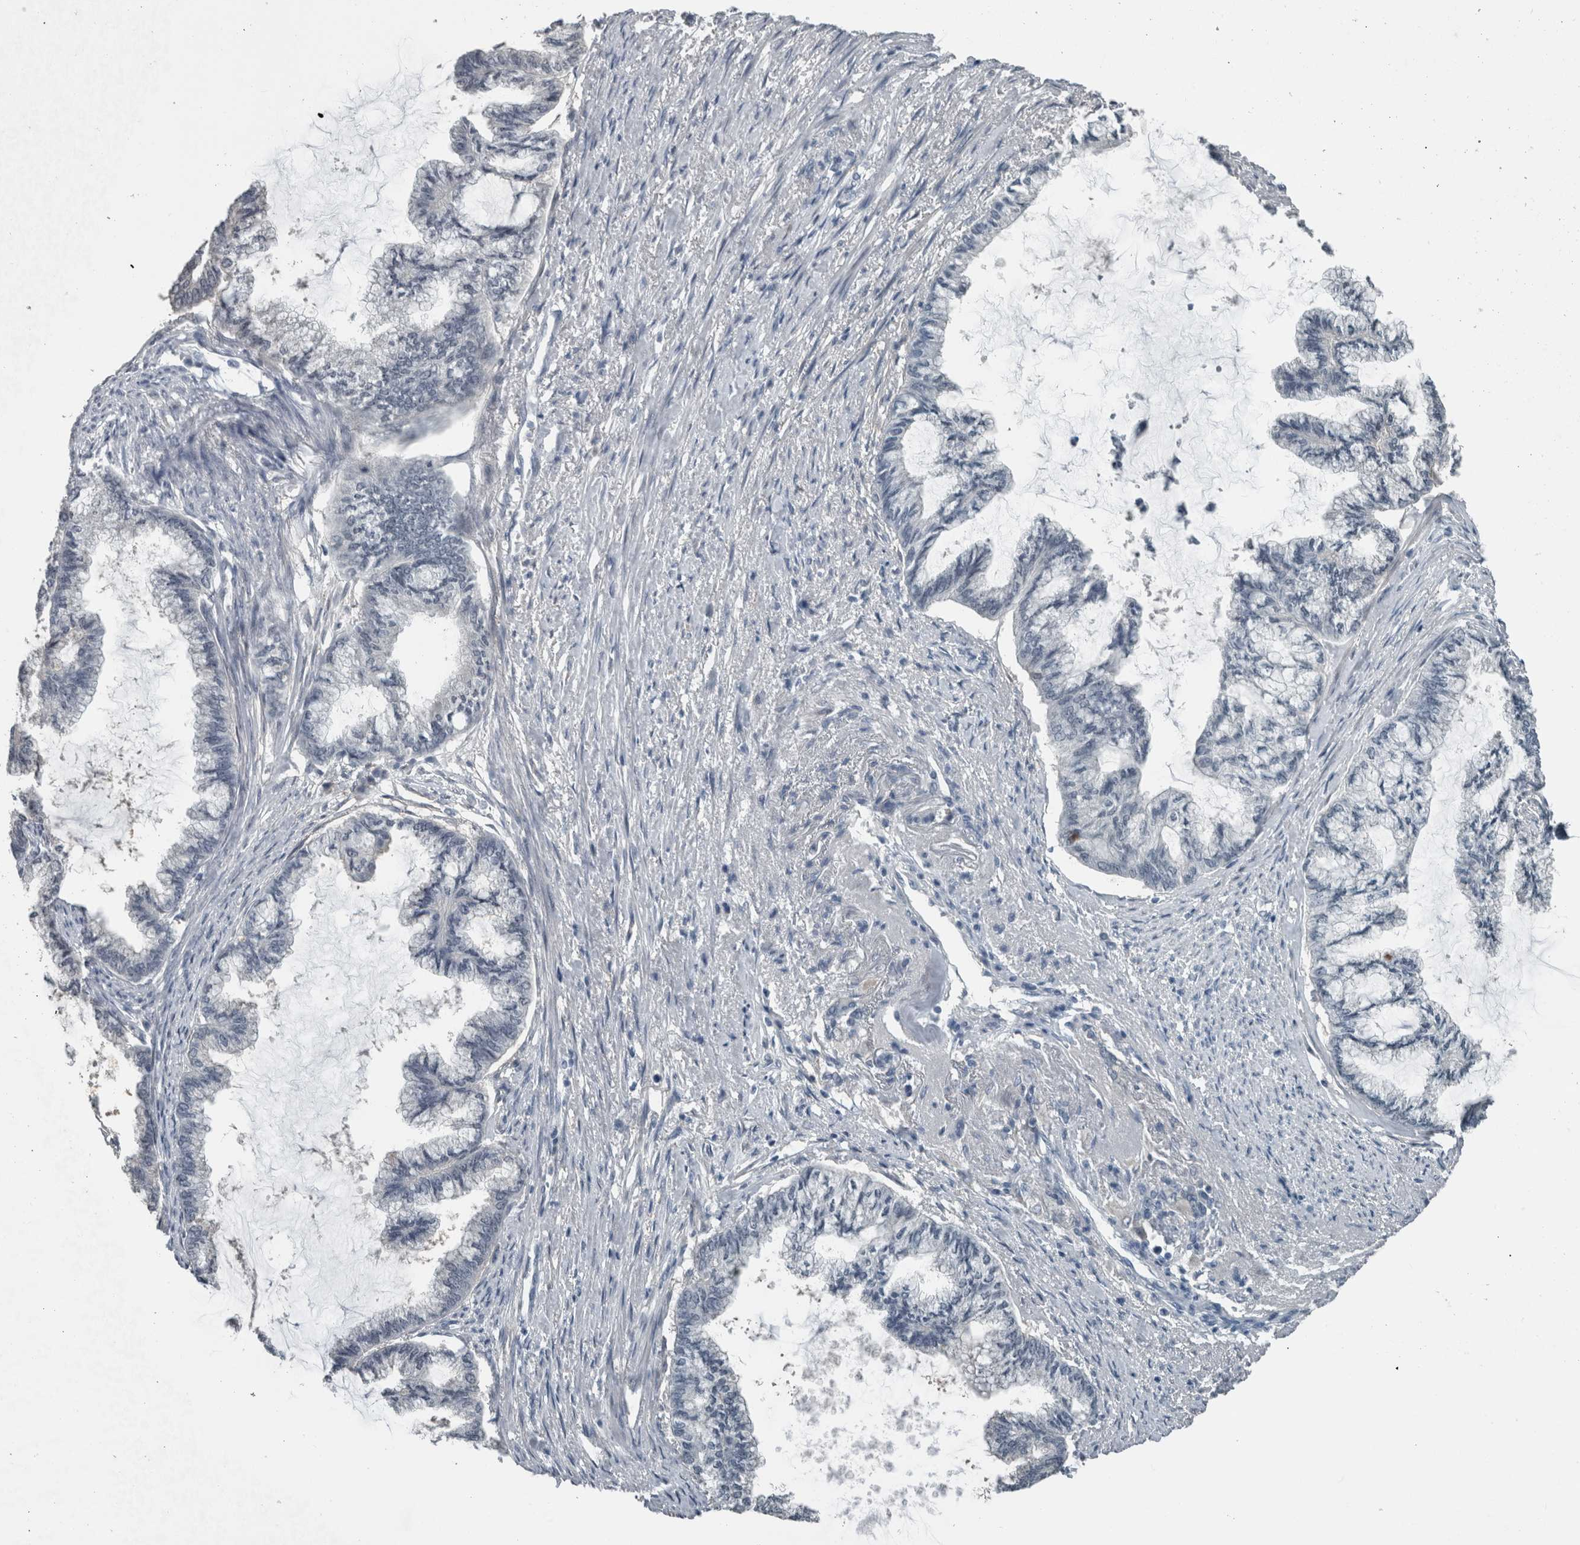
{"staining": {"intensity": "negative", "quantity": "none", "location": "none"}, "tissue": "endometrial cancer", "cell_type": "Tumor cells", "image_type": "cancer", "snomed": [{"axis": "morphology", "description": "Adenocarcinoma, NOS"}, {"axis": "topography", "description": "Endometrium"}], "caption": "Immunohistochemistry of endometrial cancer shows no staining in tumor cells.", "gene": "ACSF2", "patient": {"sex": "female", "age": 86}}